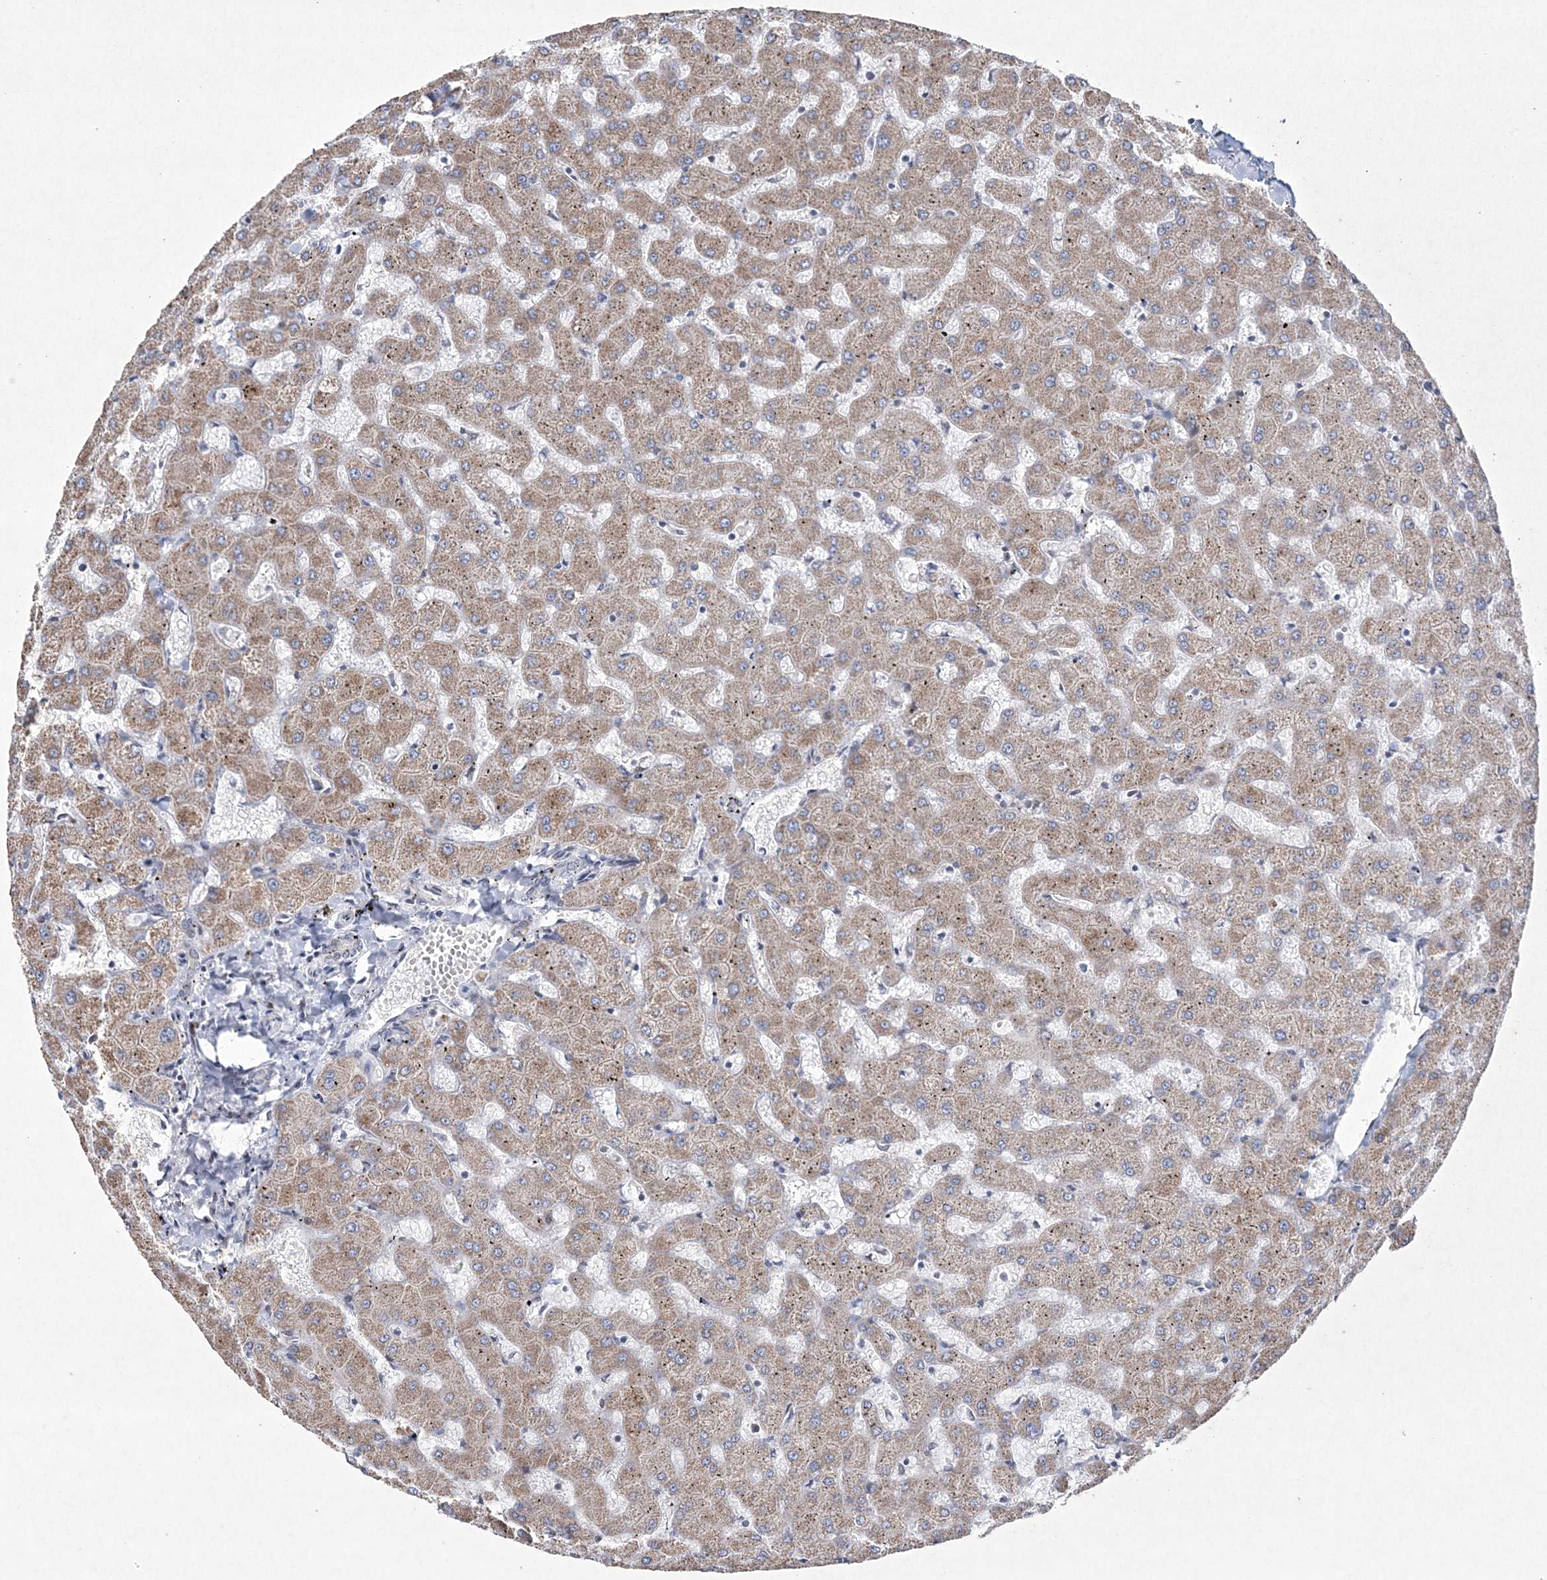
{"staining": {"intensity": "negative", "quantity": "none", "location": "none"}, "tissue": "liver", "cell_type": "Cholangiocytes", "image_type": "normal", "snomed": [{"axis": "morphology", "description": "Normal tissue, NOS"}, {"axis": "topography", "description": "Liver"}], "caption": "The immunohistochemistry (IHC) image has no significant staining in cholangiocytes of liver. (Stains: DAB (3,3'-diaminobenzidine) IHC with hematoxylin counter stain, Microscopy: brightfield microscopy at high magnification).", "gene": "CES4A", "patient": {"sex": "female", "age": 63}}